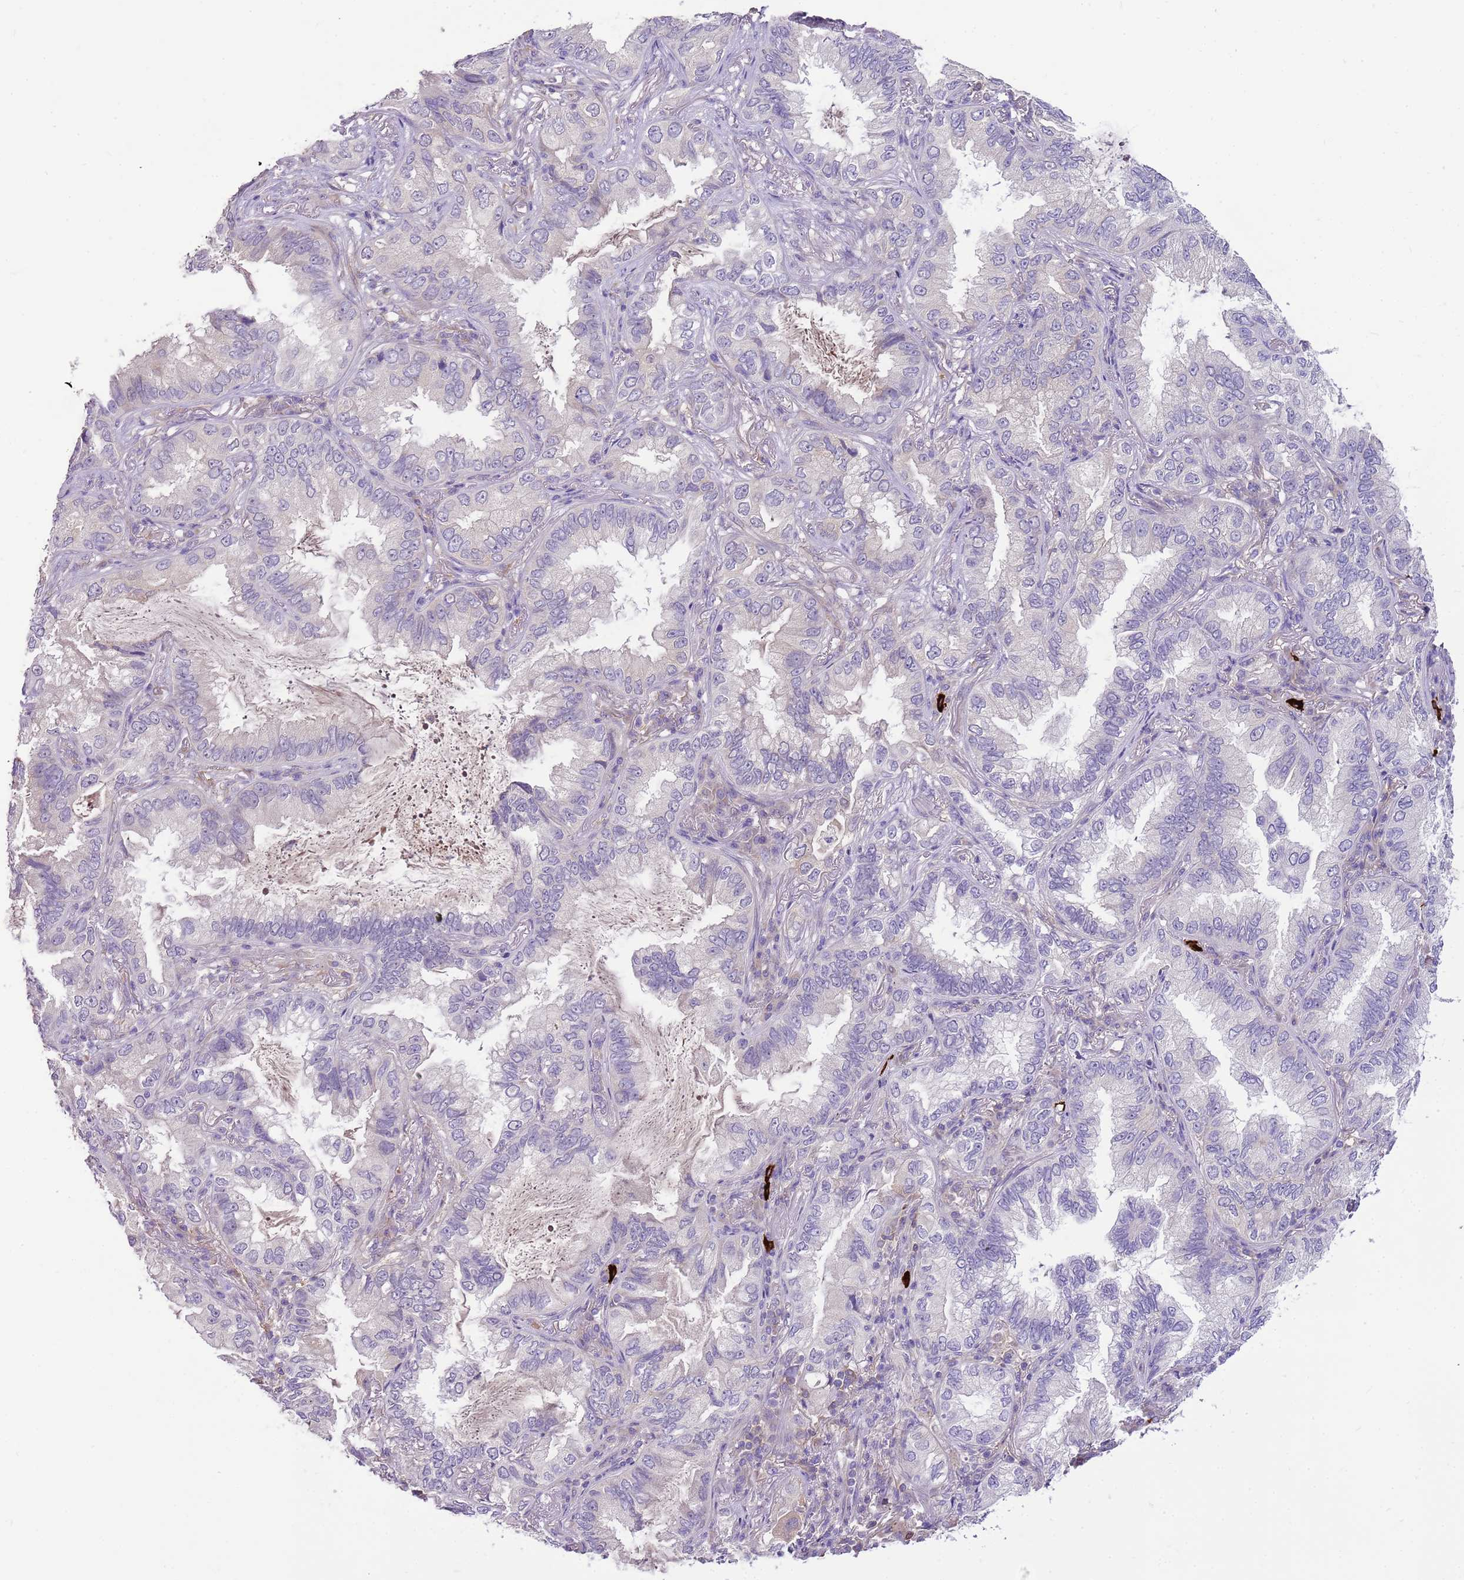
{"staining": {"intensity": "negative", "quantity": "none", "location": "none"}, "tissue": "lung cancer", "cell_type": "Tumor cells", "image_type": "cancer", "snomed": [{"axis": "morphology", "description": "Adenocarcinoma, NOS"}, {"axis": "topography", "description": "Lung"}], "caption": "The image displays no significant staining in tumor cells of lung cancer (adenocarcinoma). (DAB IHC visualized using brightfield microscopy, high magnification).", "gene": "RFK", "patient": {"sex": "female", "age": 69}}